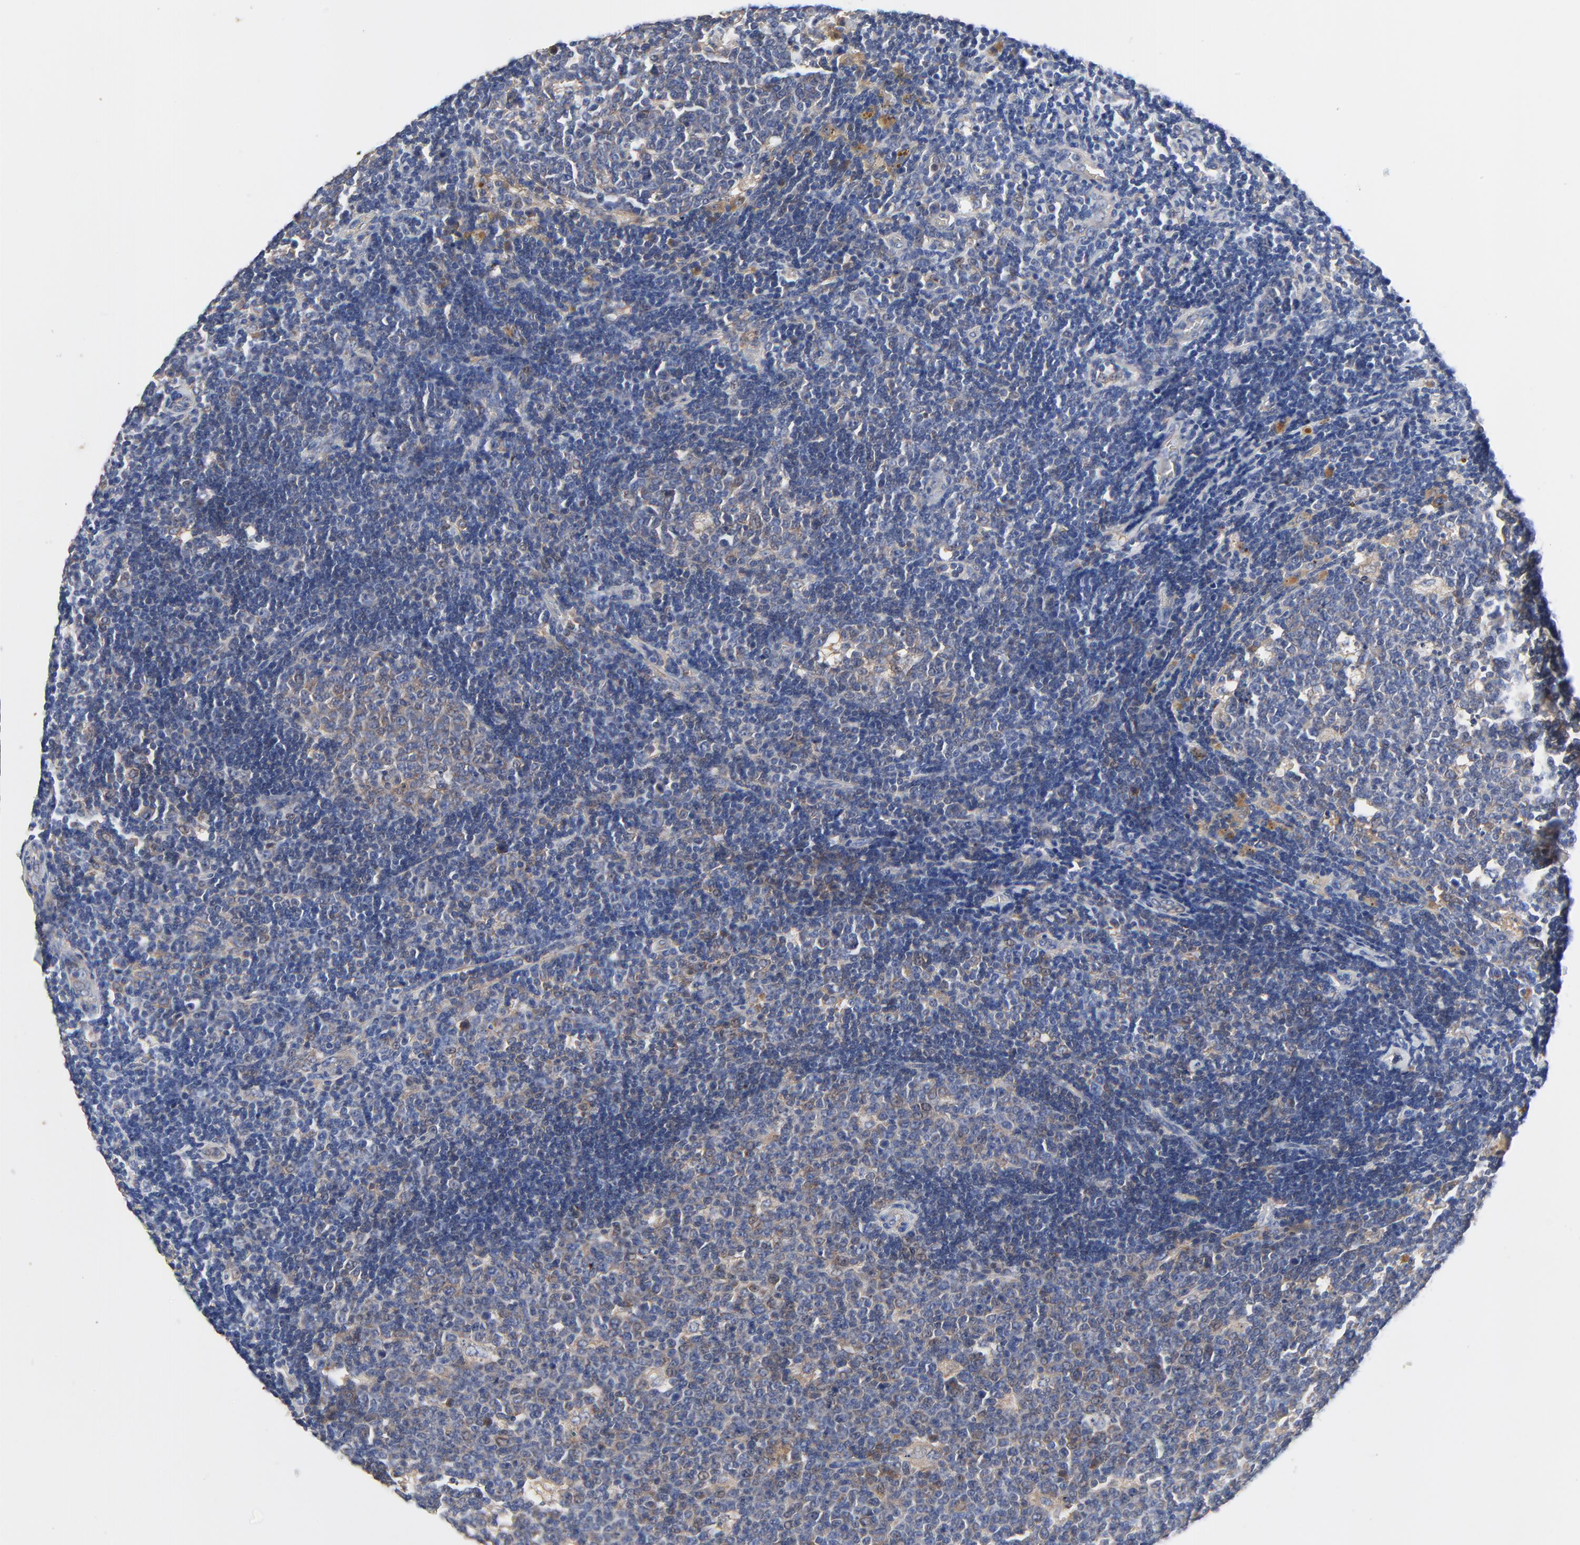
{"staining": {"intensity": "weak", "quantity": "<25%", "location": "cytoplasmic/membranous"}, "tissue": "lymph node", "cell_type": "Germinal center cells", "image_type": "normal", "snomed": [{"axis": "morphology", "description": "Normal tissue, NOS"}, {"axis": "topography", "description": "Lymph node"}, {"axis": "topography", "description": "Salivary gland"}], "caption": "An immunohistochemistry (IHC) micrograph of normal lymph node is shown. There is no staining in germinal center cells of lymph node. (DAB immunohistochemistry with hematoxylin counter stain).", "gene": "VAV2", "patient": {"sex": "male", "age": 8}}